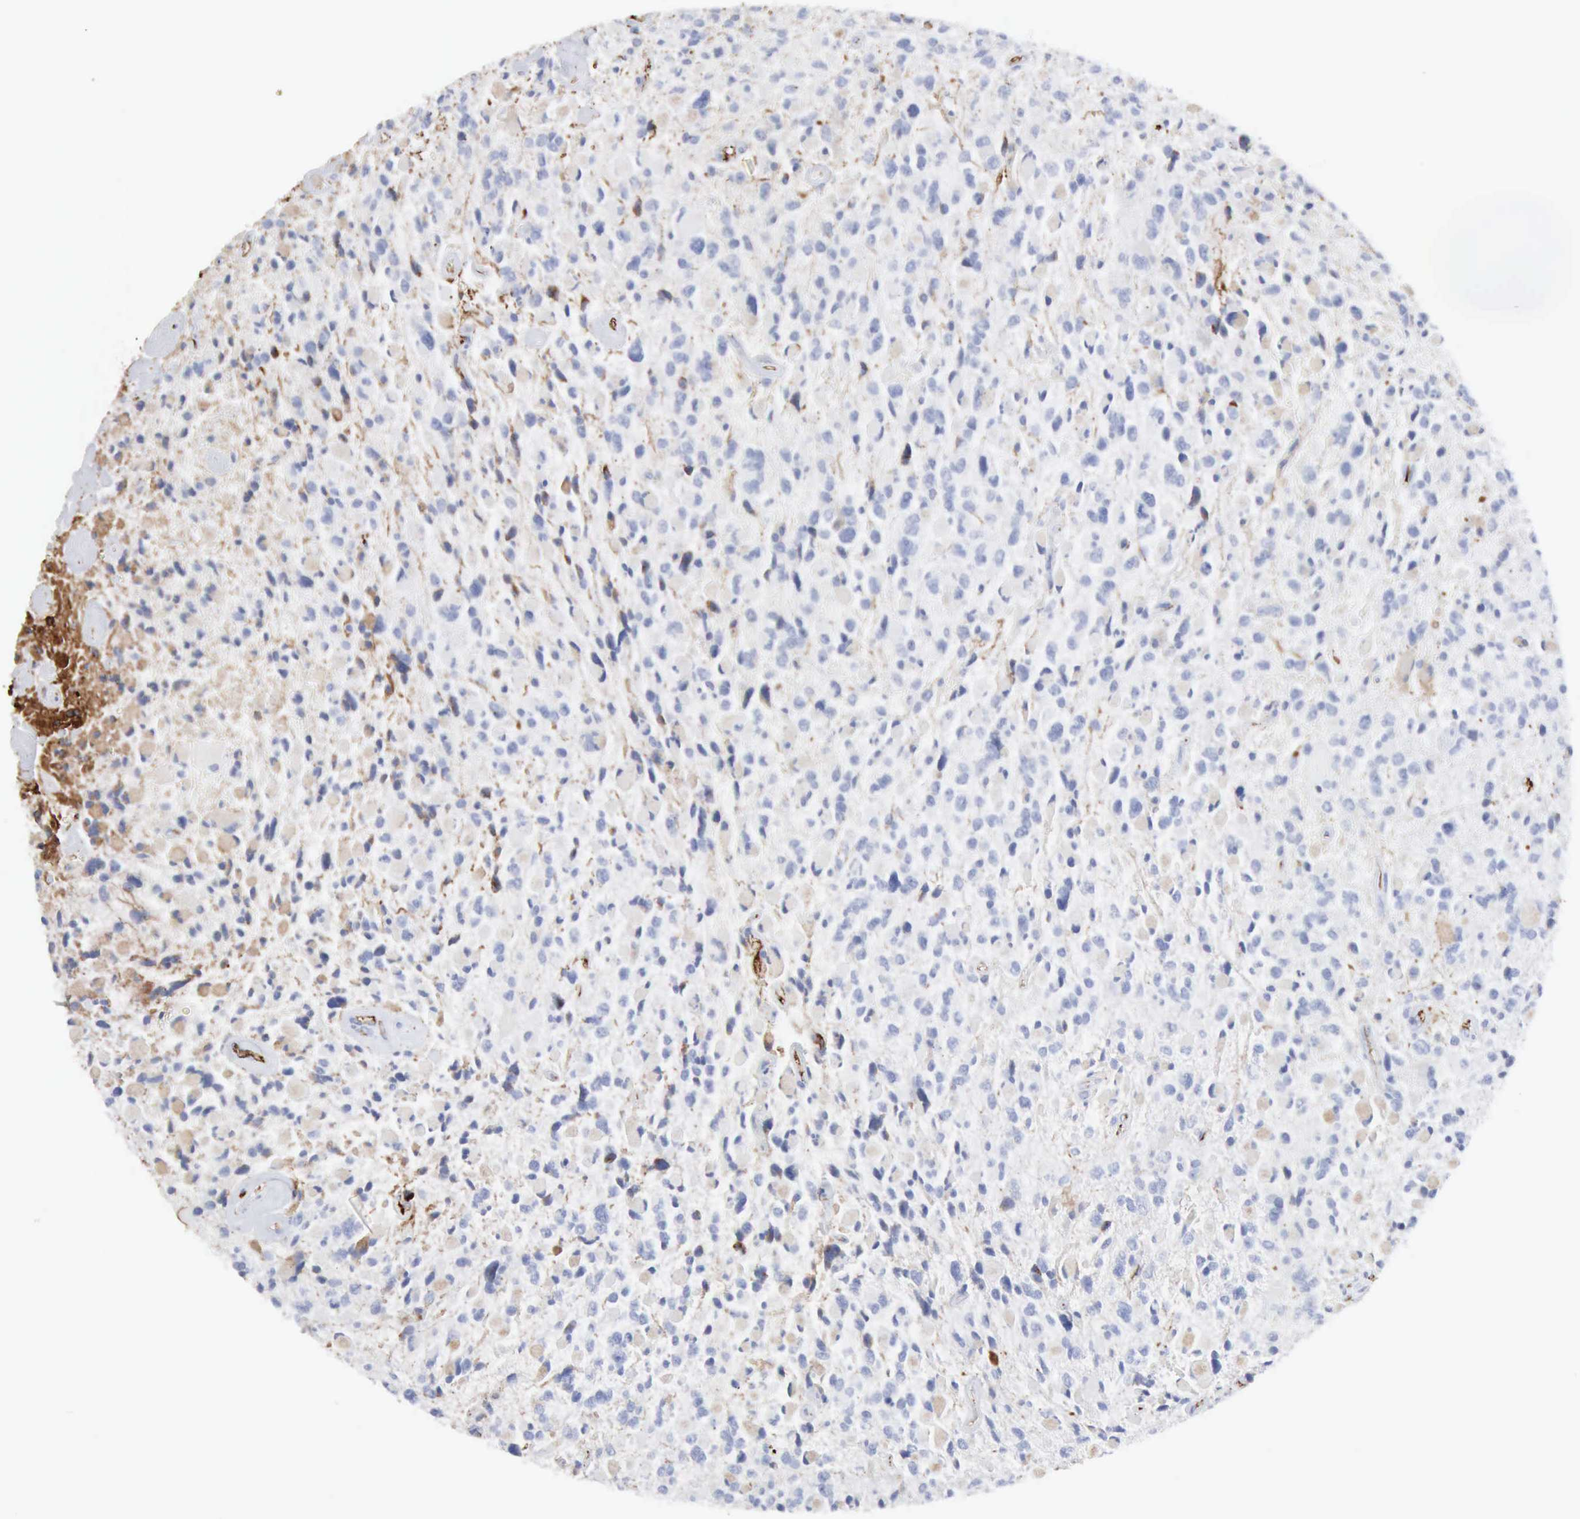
{"staining": {"intensity": "negative", "quantity": "none", "location": "none"}, "tissue": "glioma", "cell_type": "Tumor cells", "image_type": "cancer", "snomed": [{"axis": "morphology", "description": "Glioma, malignant, High grade"}, {"axis": "topography", "description": "Brain"}], "caption": "Immunohistochemical staining of malignant high-grade glioma shows no significant expression in tumor cells.", "gene": "C4BPA", "patient": {"sex": "female", "age": 37}}